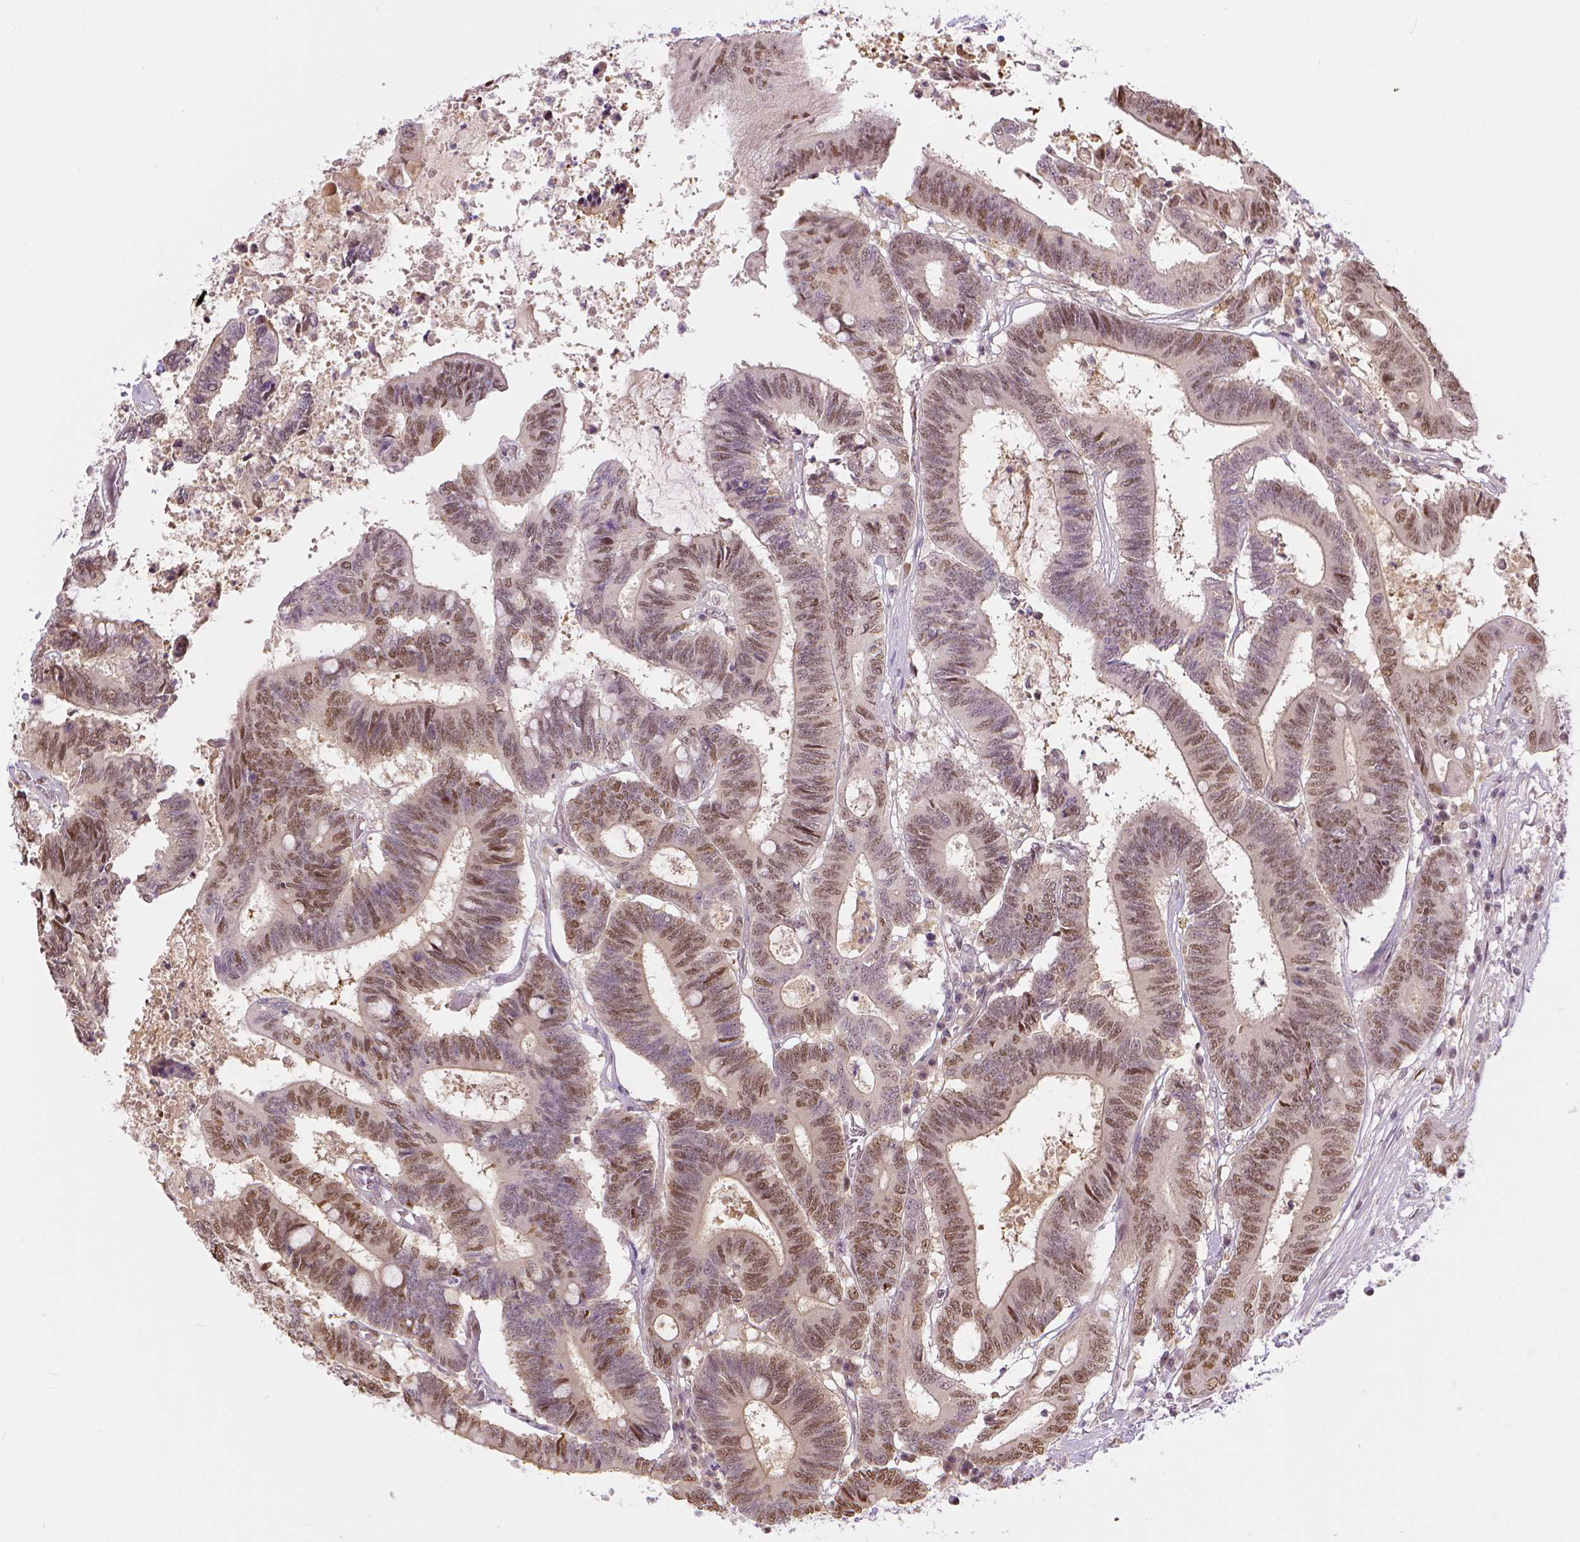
{"staining": {"intensity": "moderate", "quantity": "25%-75%", "location": "nuclear"}, "tissue": "colorectal cancer", "cell_type": "Tumor cells", "image_type": "cancer", "snomed": [{"axis": "morphology", "description": "Adenocarcinoma, NOS"}, {"axis": "topography", "description": "Rectum"}], "caption": "High-power microscopy captured an IHC photomicrograph of colorectal cancer (adenocarcinoma), revealing moderate nuclear positivity in about 25%-75% of tumor cells. The protein is shown in brown color, while the nuclei are stained blue.", "gene": "ERCC1", "patient": {"sex": "male", "age": 54}}